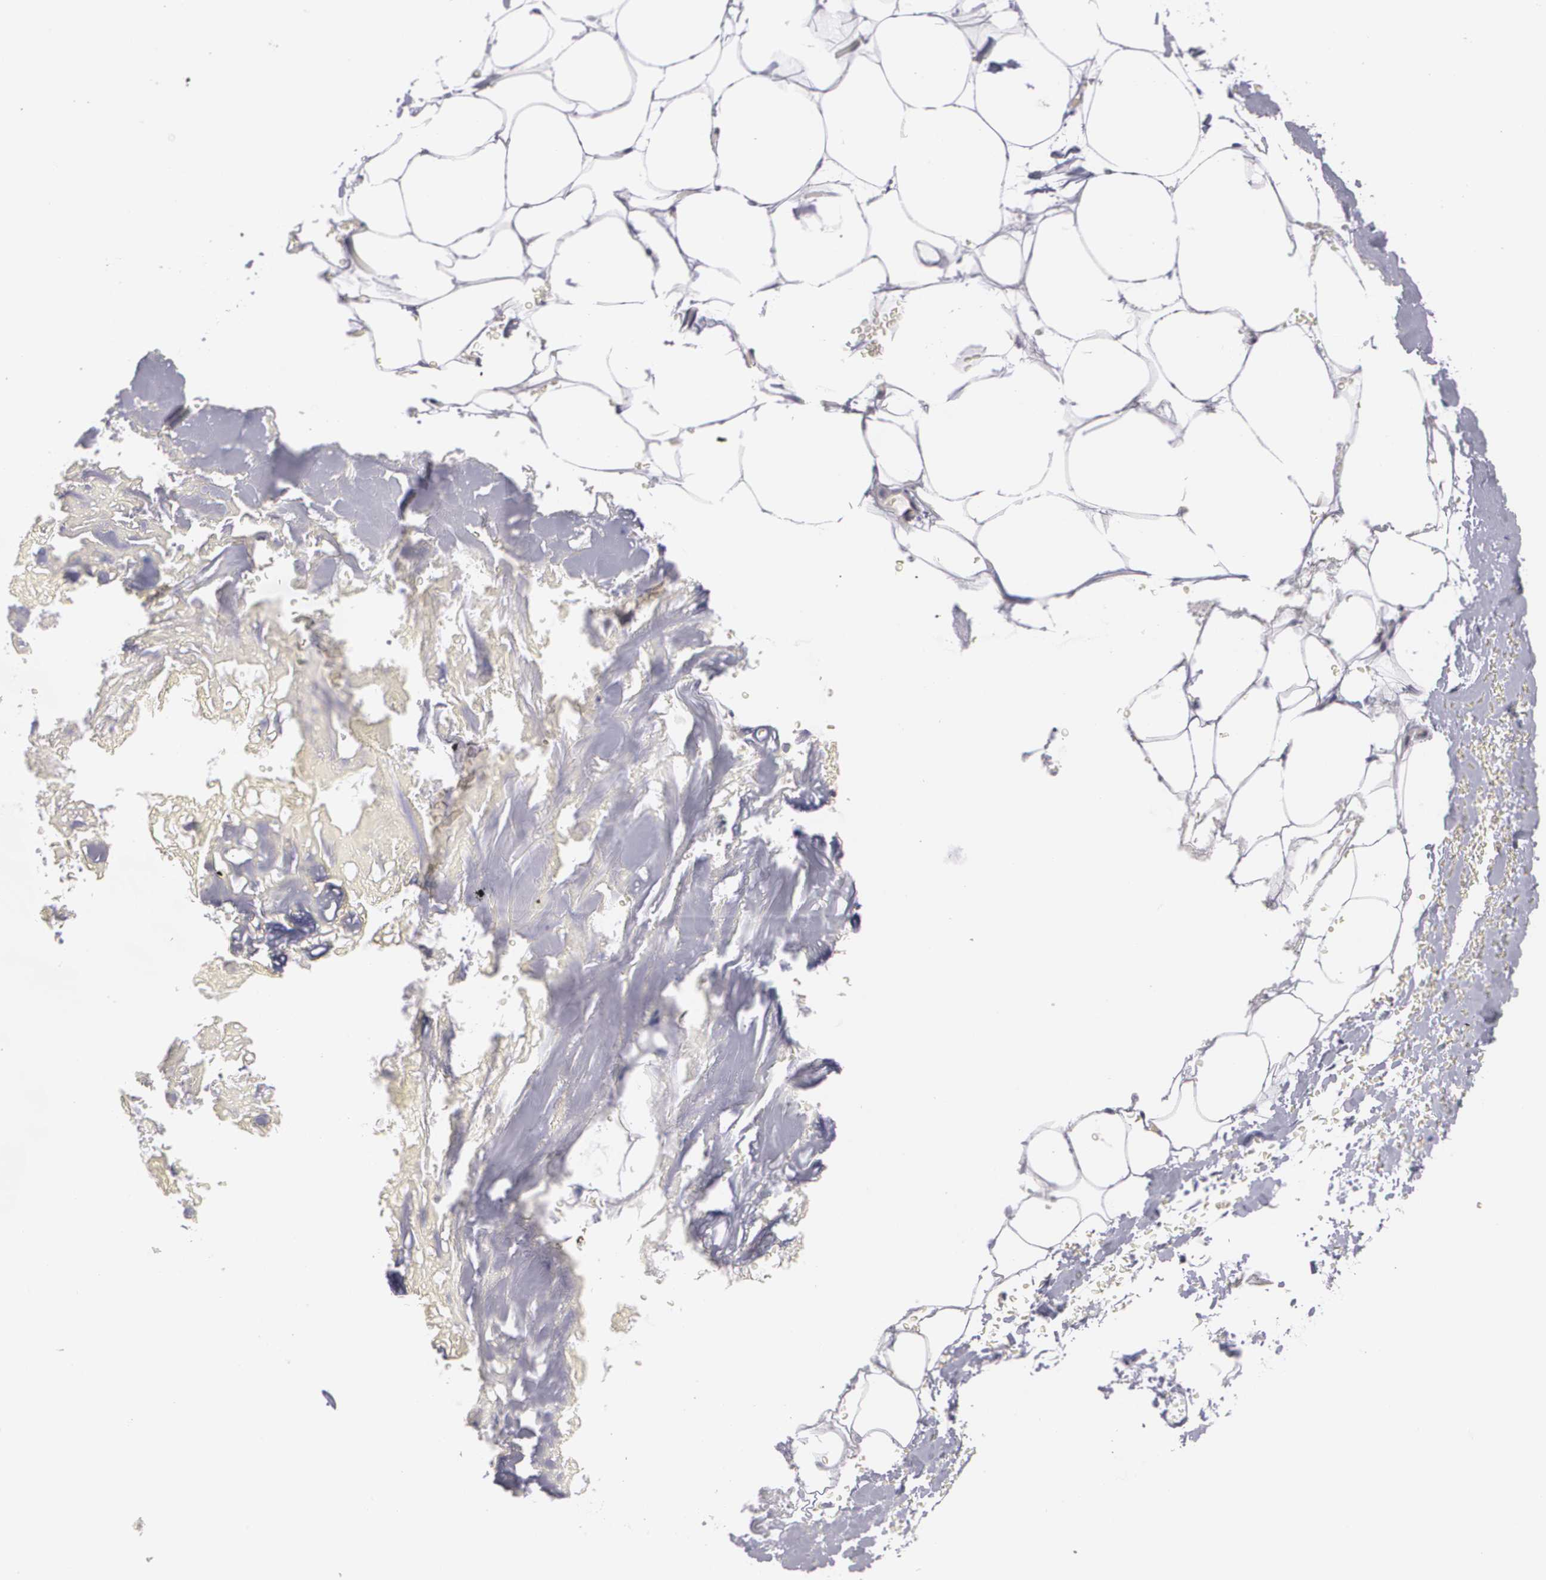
{"staining": {"intensity": "negative", "quantity": "none", "location": "none"}, "tissue": "breast", "cell_type": "Adipocytes", "image_type": "normal", "snomed": [{"axis": "morphology", "description": "Normal tissue, NOS"}, {"axis": "topography", "description": "Breast"}], "caption": "Adipocytes show no significant protein staining in unremarkable breast. (DAB immunohistochemistry (IHC) with hematoxylin counter stain).", "gene": "BCL10", "patient": {"sex": "female", "age": 75}}